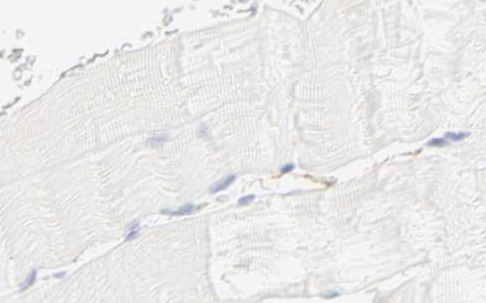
{"staining": {"intensity": "negative", "quantity": "none", "location": "none"}, "tissue": "skeletal muscle", "cell_type": "Myocytes", "image_type": "normal", "snomed": [{"axis": "morphology", "description": "Normal tissue, NOS"}, {"axis": "topography", "description": "Skeletal muscle"}], "caption": "This is an IHC image of normal human skeletal muscle. There is no positivity in myocytes.", "gene": "ITGA5", "patient": {"sex": "male", "age": 62}}